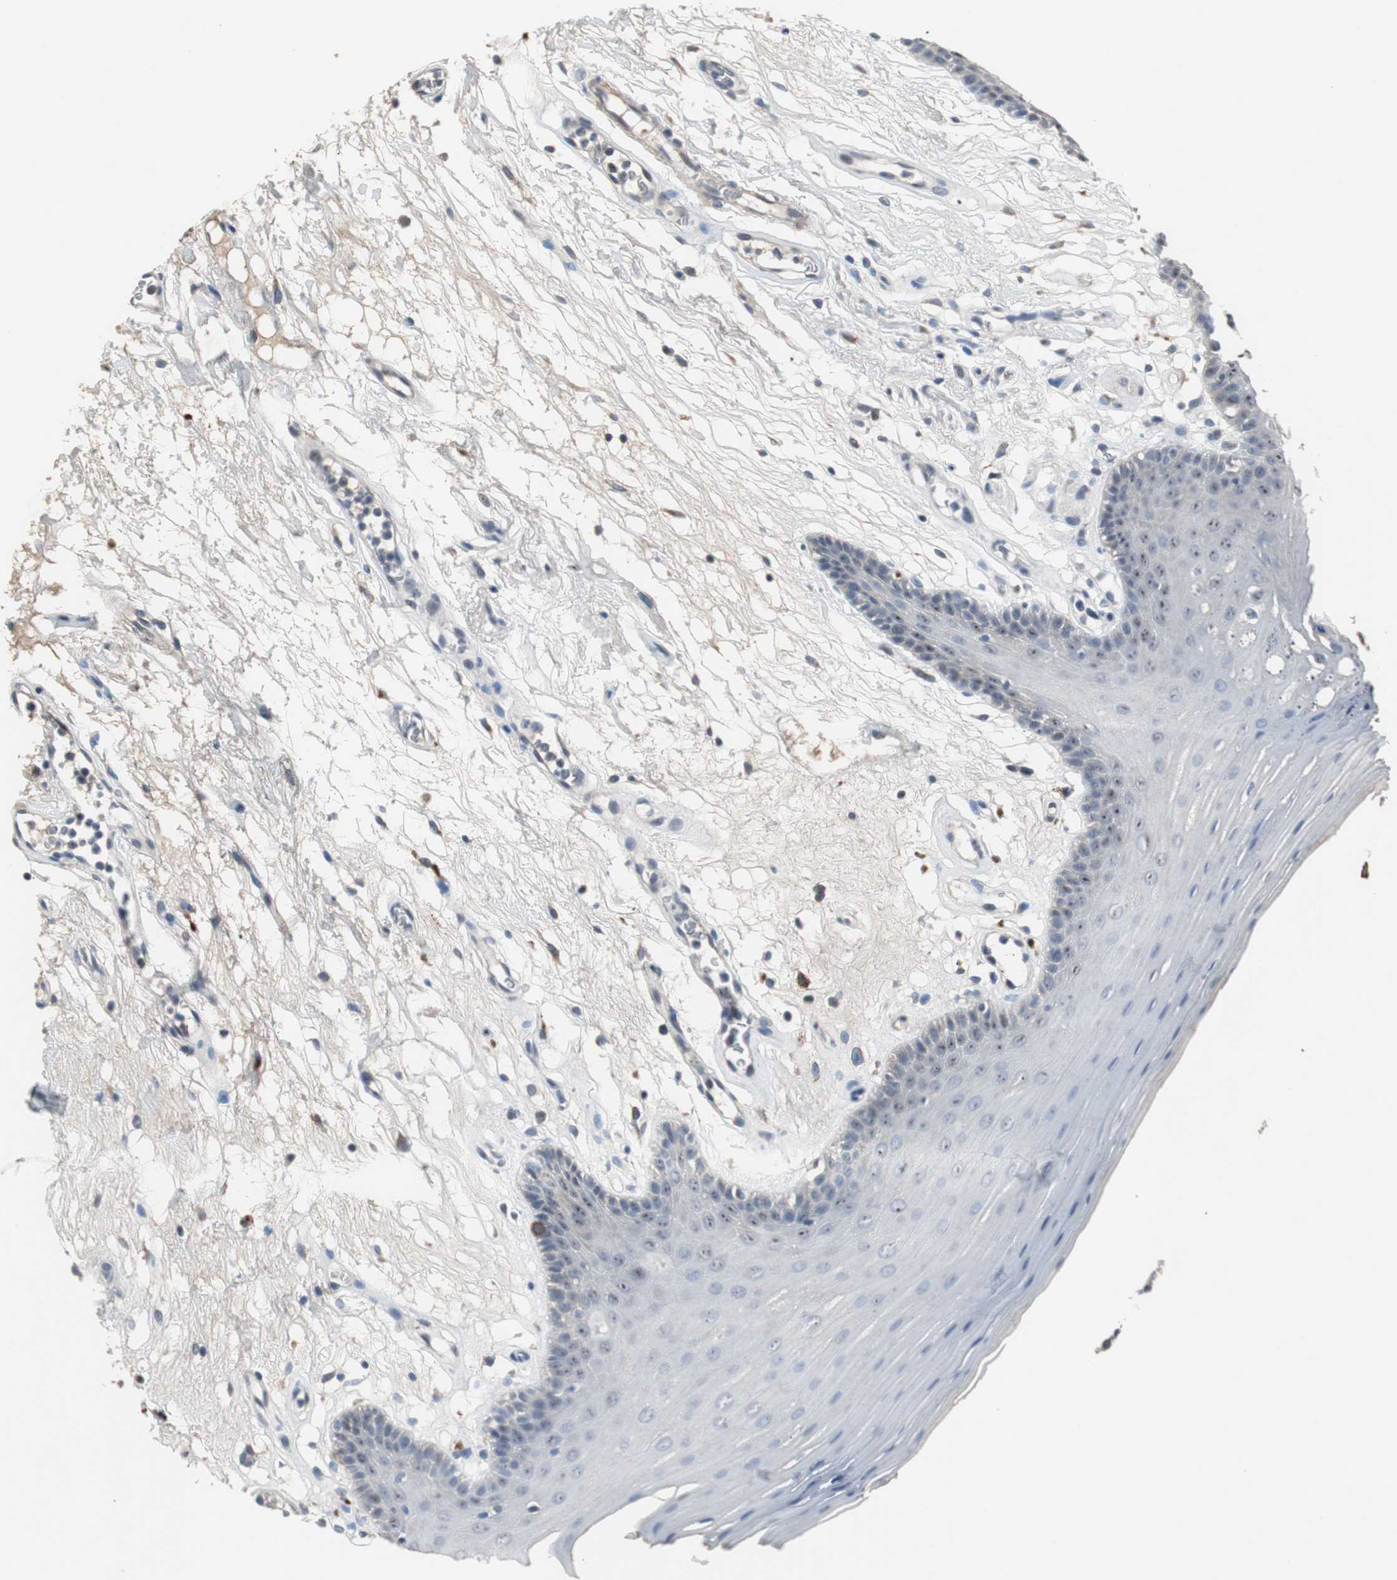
{"staining": {"intensity": "negative", "quantity": "none", "location": "none"}, "tissue": "oral mucosa", "cell_type": "Squamous epithelial cells", "image_type": "normal", "snomed": [{"axis": "morphology", "description": "Normal tissue, NOS"}, {"axis": "morphology", "description": "Squamous cell carcinoma, NOS"}, {"axis": "topography", "description": "Skeletal muscle"}, {"axis": "topography", "description": "Oral tissue"}, {"axis": "topography", "description": "Head-Neck"}], "caption": "Oral mucosa stained for a protein using immunohistochemistry reveals no expression squamous epithelial cells.", "gene": "PCYT1B", "patient": {"sex": "male", "age": 71}}